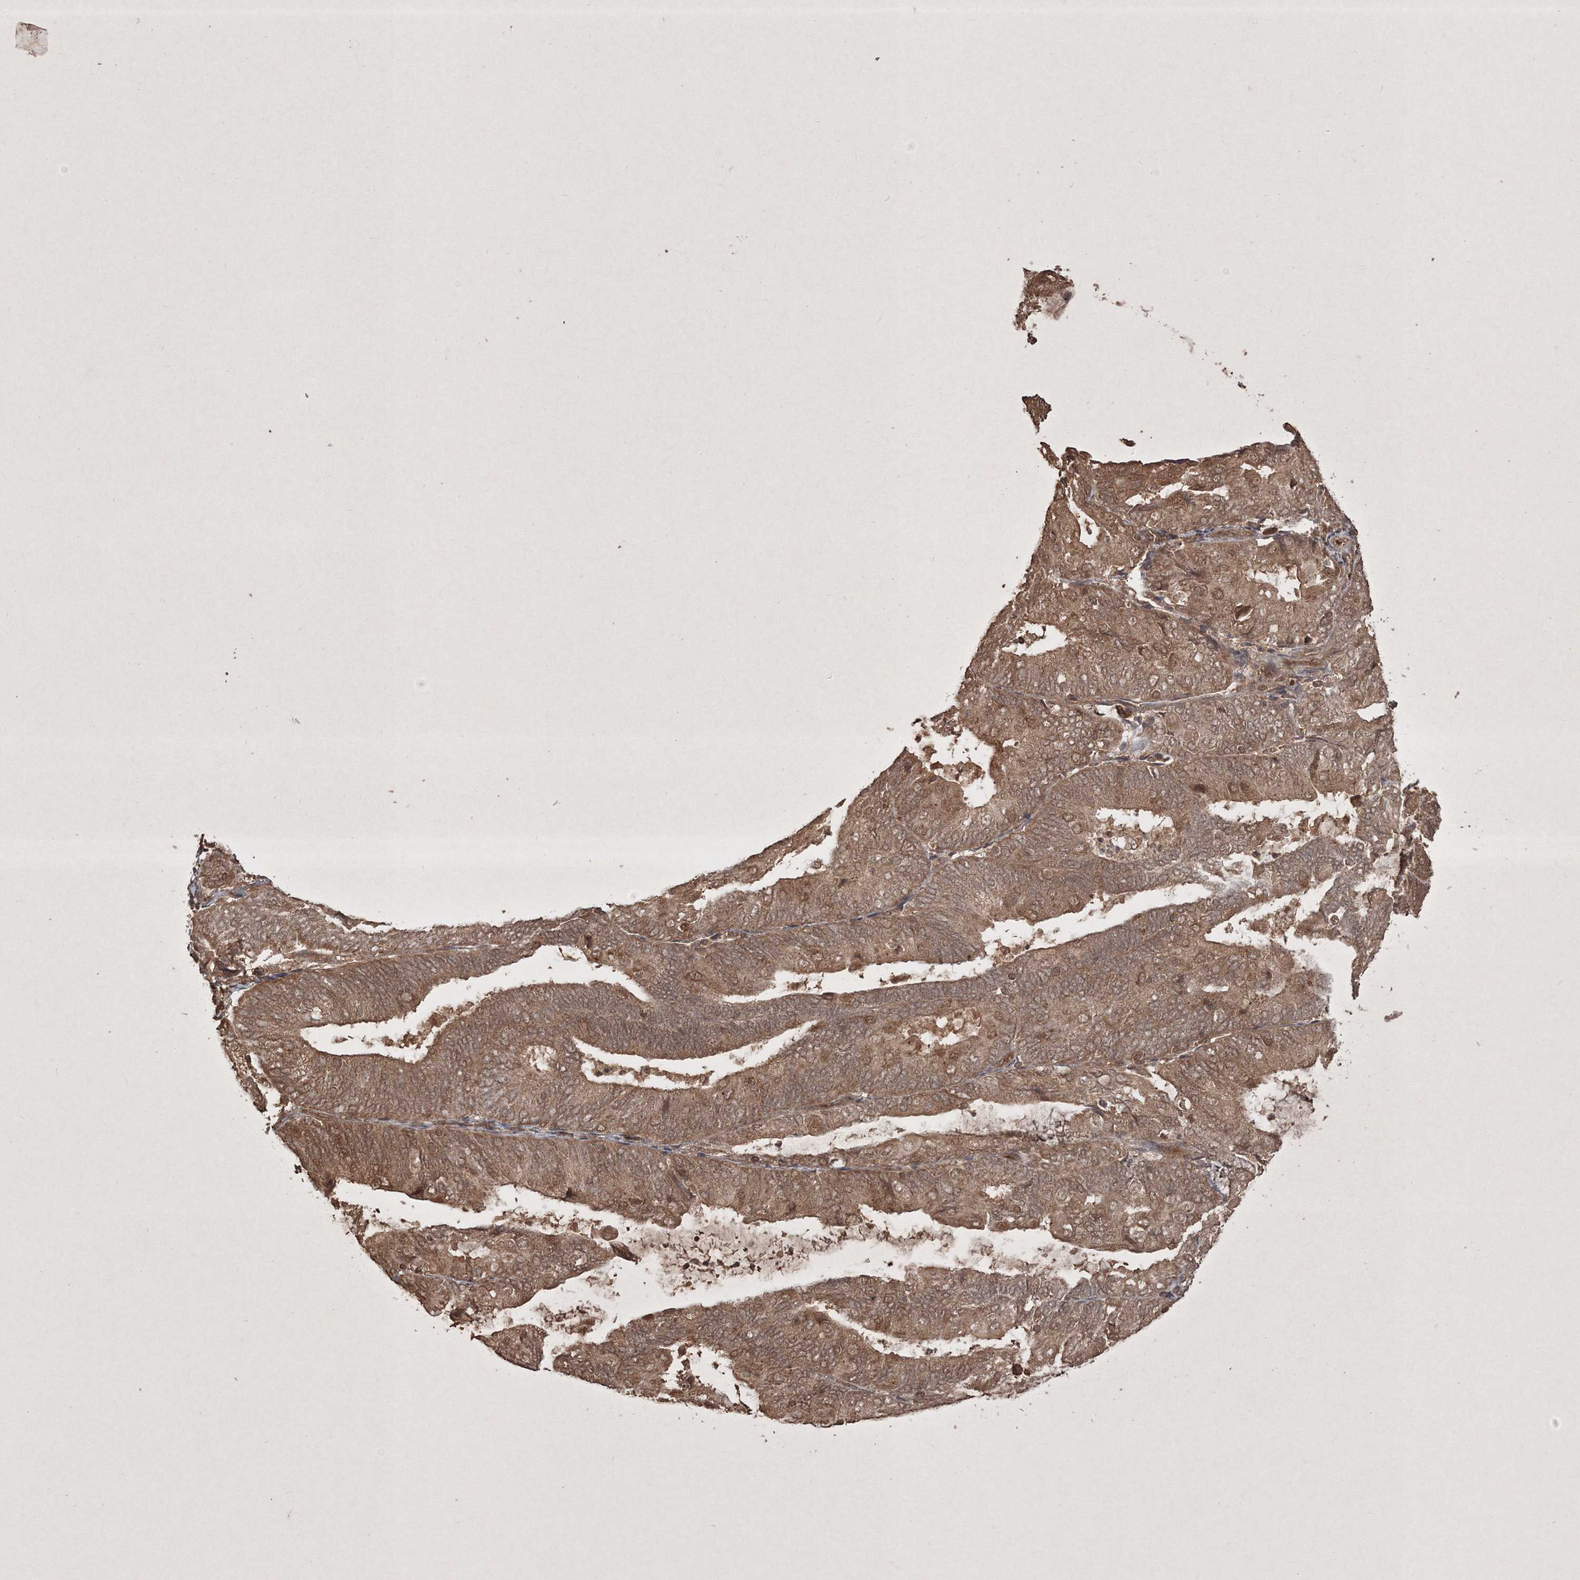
{"staining": {"intensity": "moderate", "quantity": ">75%", "location": "cytoplasmic/membranous"}, "tissue": "endometrial cancer", "cell_type": "Tumor cells", "image_type": "cancer", "snomed": [{"axis": "morphology", "description": "Adenocarcinoma, NOS"}, {"axis": "topography", "description": "Endometrium"}], "caption": "Tumor cells show moderate cytoplasmic/membranous staining in about >75% of cells in adenocarcinoma (endometrial).", "gene": "PELI3", "patient": {"sex": "female", "age": 81}}